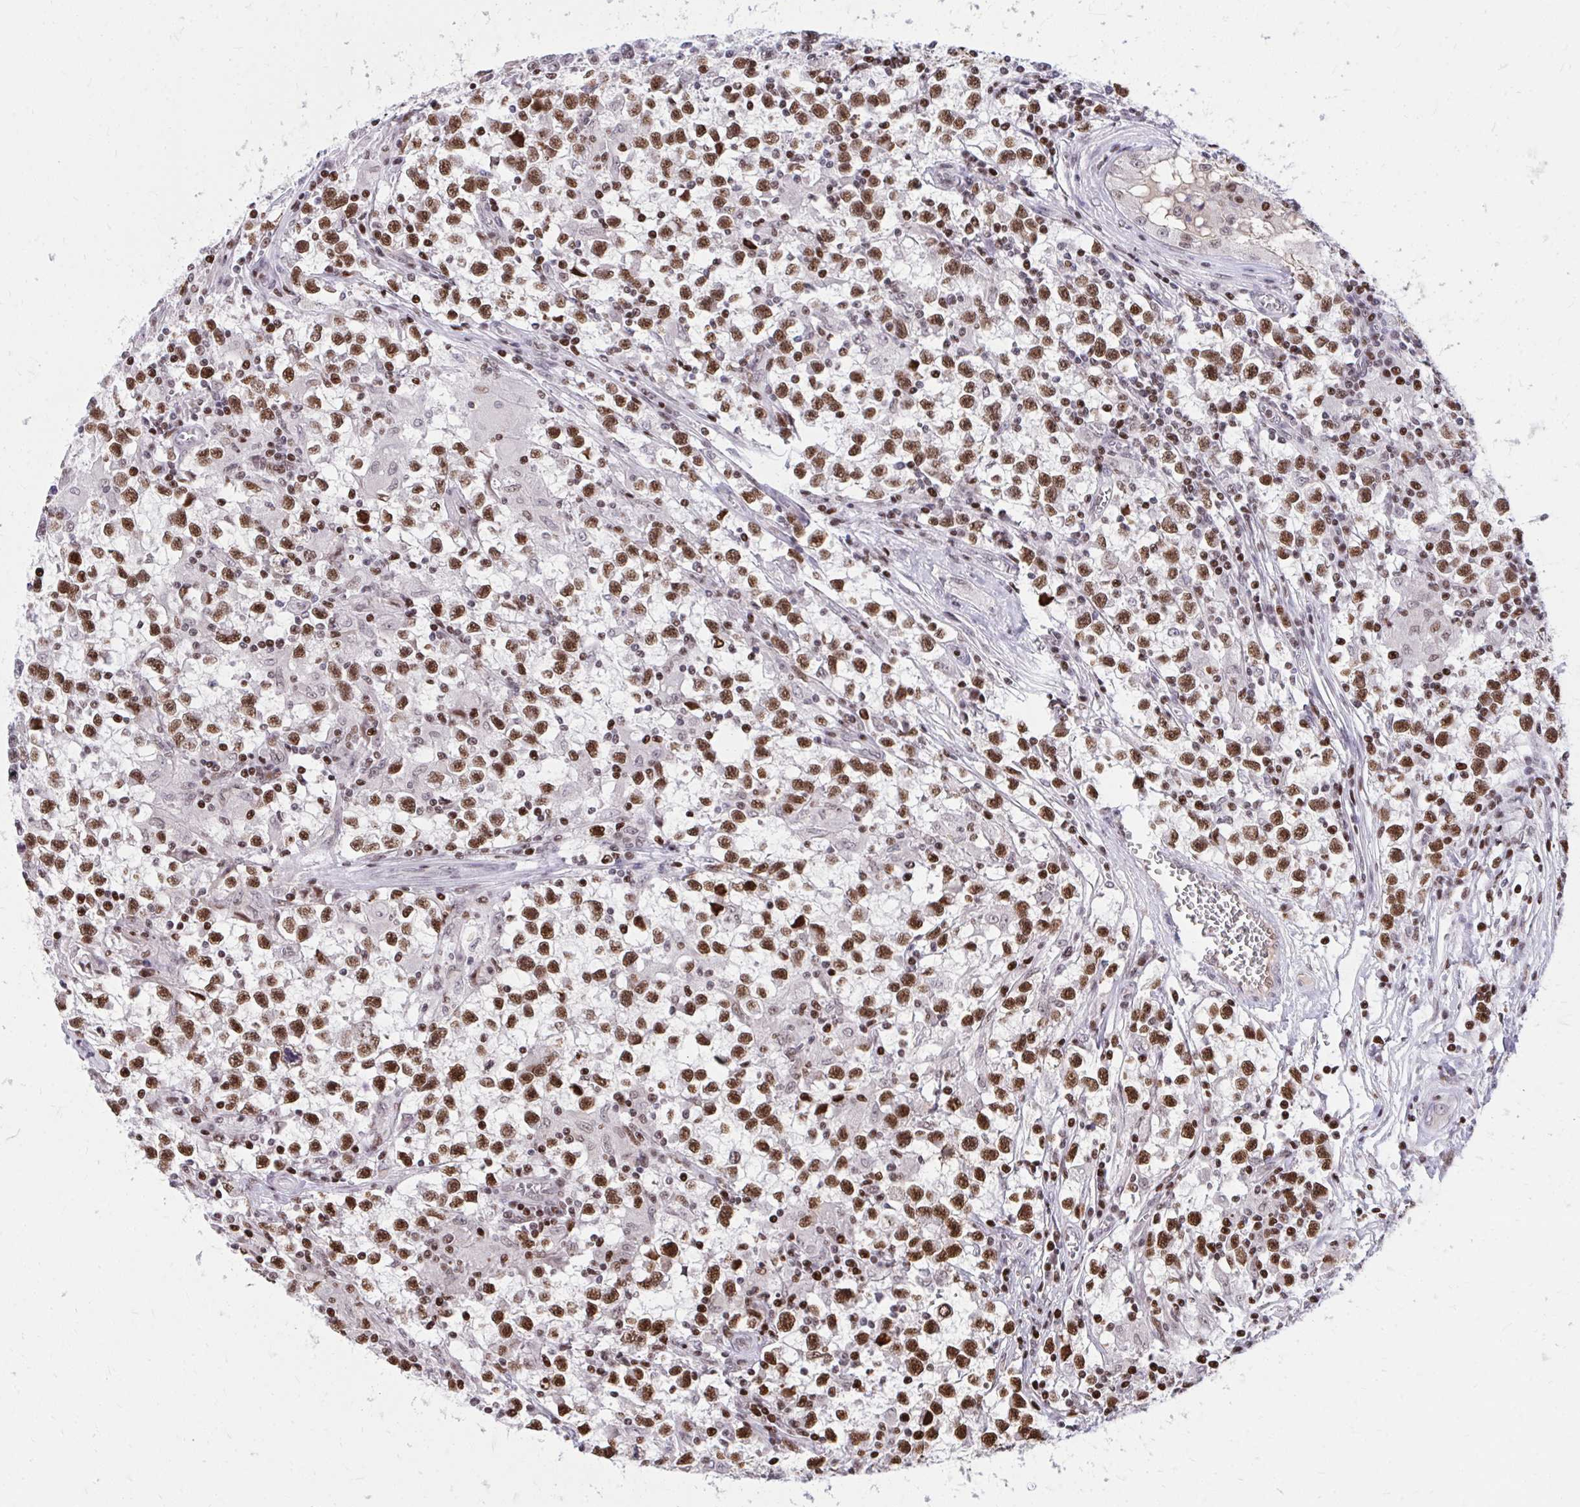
{"staining": {"intensity": "strong", "quantity": ">75%", "location": "nuclear"}, "tissue": "testis cancer", "cell_type": "Tumor cells", "image_type": "cancer", "snomed": [{"axis": "morphology", "description": "Seminoma, NOS"}, {"axis": "topography", "description": "Testis"}], "caption": "Brown immunohistochemical staining in testis seminoma exhibits strong nuclear staining in about >75% of tumor cells.", "gene": "C14orf39", "patient": {"sex": "male", "age": 31}}